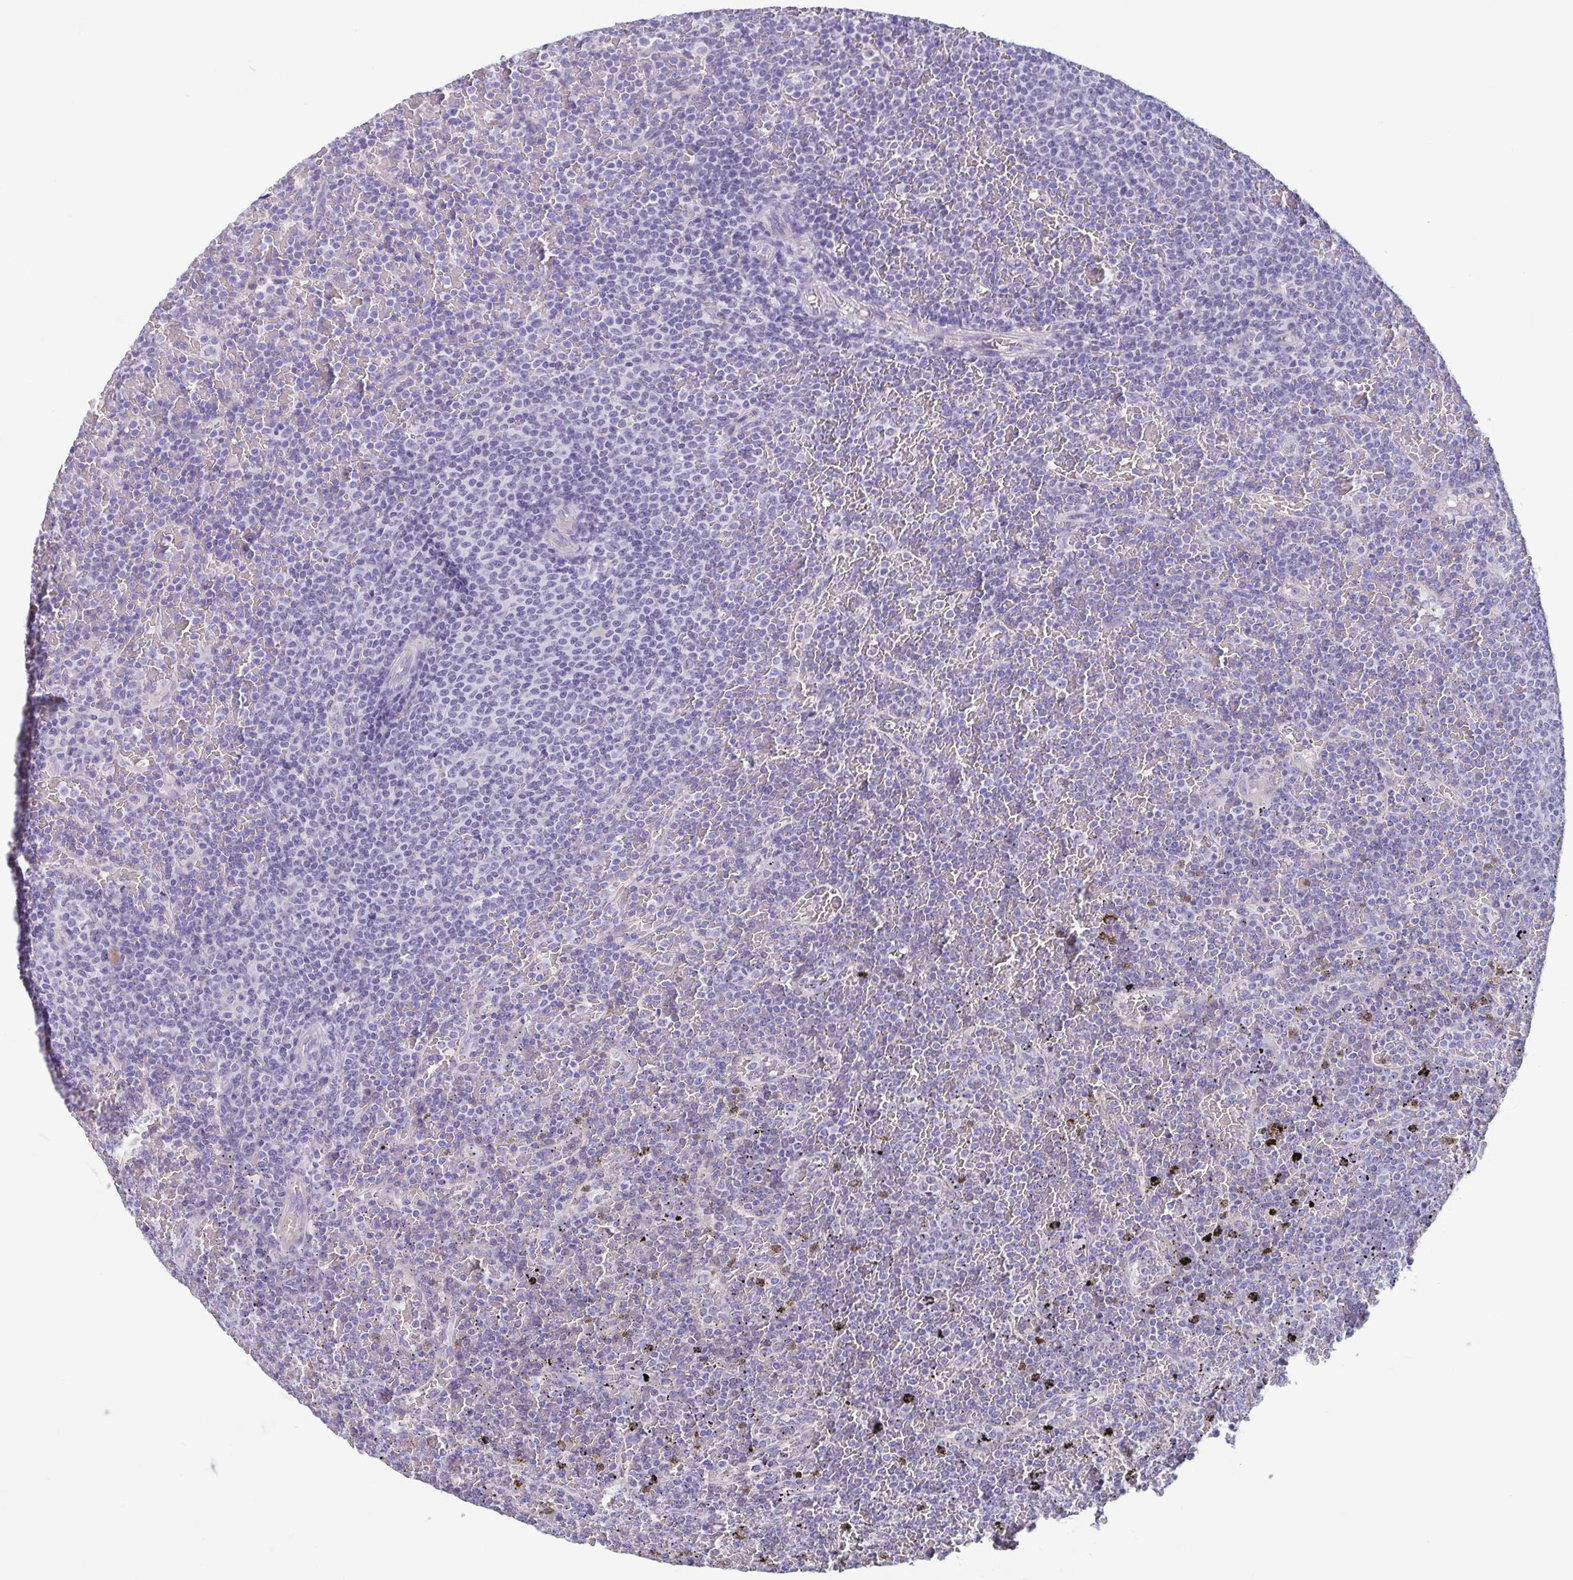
{"staining": {"intensity": "negative", "quantity": "none", "location": "none"}, "tissue": "lymphoma", "cell_type": "Tumor cells", "image_type": "cancer", "snomed": [{"axis": "morphology", "description": "Malignant lymphoma, non-Hodgkin's type, Low grade"}, {"axis": "topography", "description": "Spleen"}], "caption": "DAB (3,3'-diaminobenzidine) immunohistochemical staining of human low-grade malignant lymphoma, non-Hodgkin's type exhibits no significant staining in tumor cells. (Stains: DAB (3,3'-diaminobenzidine) immunohistochemistry (IHC) with hematoxylin counter stain, Microscopy: brightfield microscopy at high magnification).", "gene": "MORC4", "patient": {"sex": "female", "age": 77}}